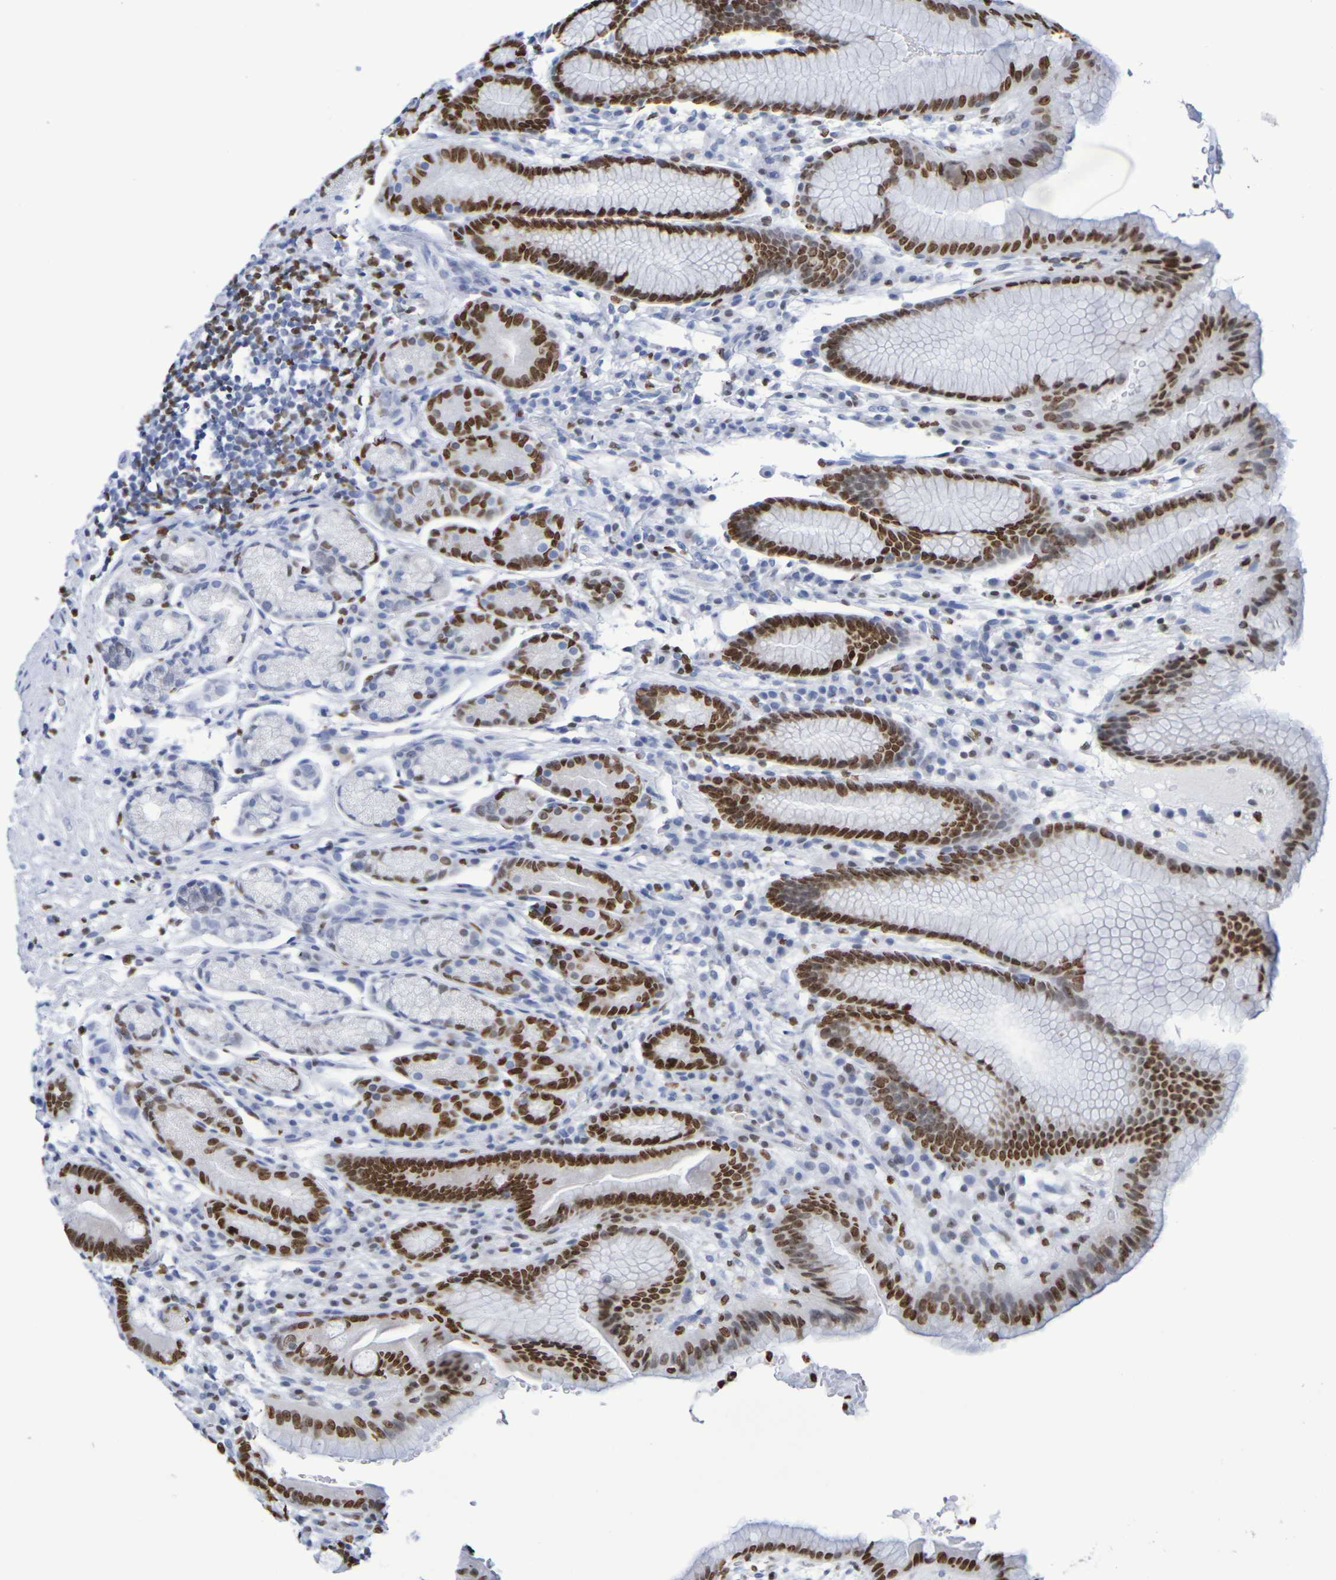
{"staining": {"intensity": "strong", "quantity": "25%-75%", "location": "nuclear"}, "tissue": "stomach", "cell_type": "Glandular cells", "image_type": "normal", "snomed": [{"axis": "morphology", "description": "Normal tissue, NOS"}, {"axis": "topography", "description": "Stomach, lower"}], "caption": "Glandular cells exhibit high levels of strong nuclear expression in approximately 25%-75% of cells in normal human stomach.", "gene": "H1", "patient": {"sex": "male", "age": 52}}